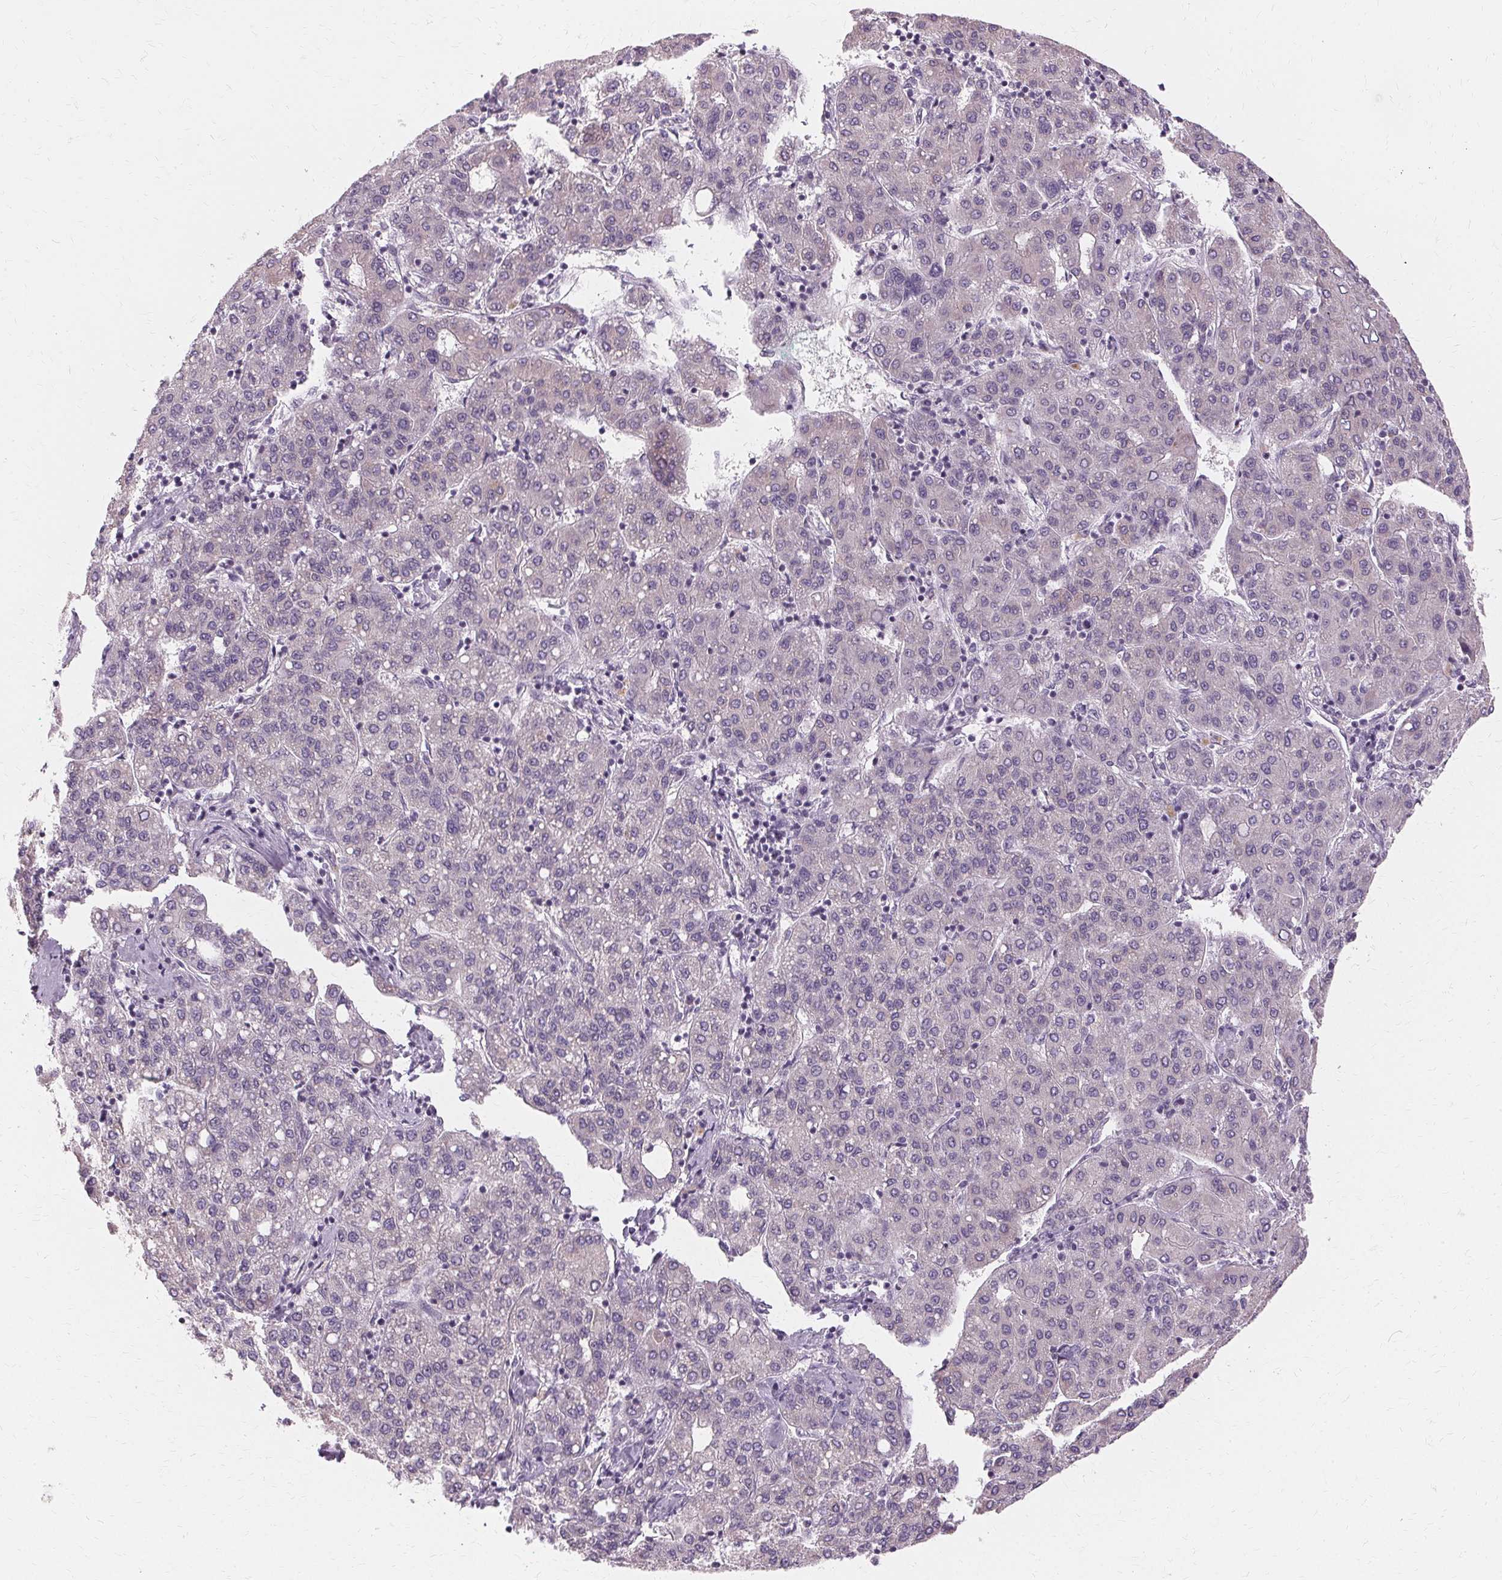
{"staining": {"intensity": "negative", "quantity": "none", "location": "none"}, "tissue": "liver cancer", "cell_type": "Tumor cells", "image_type": "cancer", "snomed": [{"axis": "morphology", "description": "Carcinoma, Hepatocellular, NOS"}, {"axis": "topography", "description": "Liver"}], "caption": "Human liver cancer stained for a protein using IHC exhibits no staining in tumor cells.", "gene": "USP8", "patient": {"sex": "male", "age": 65}}